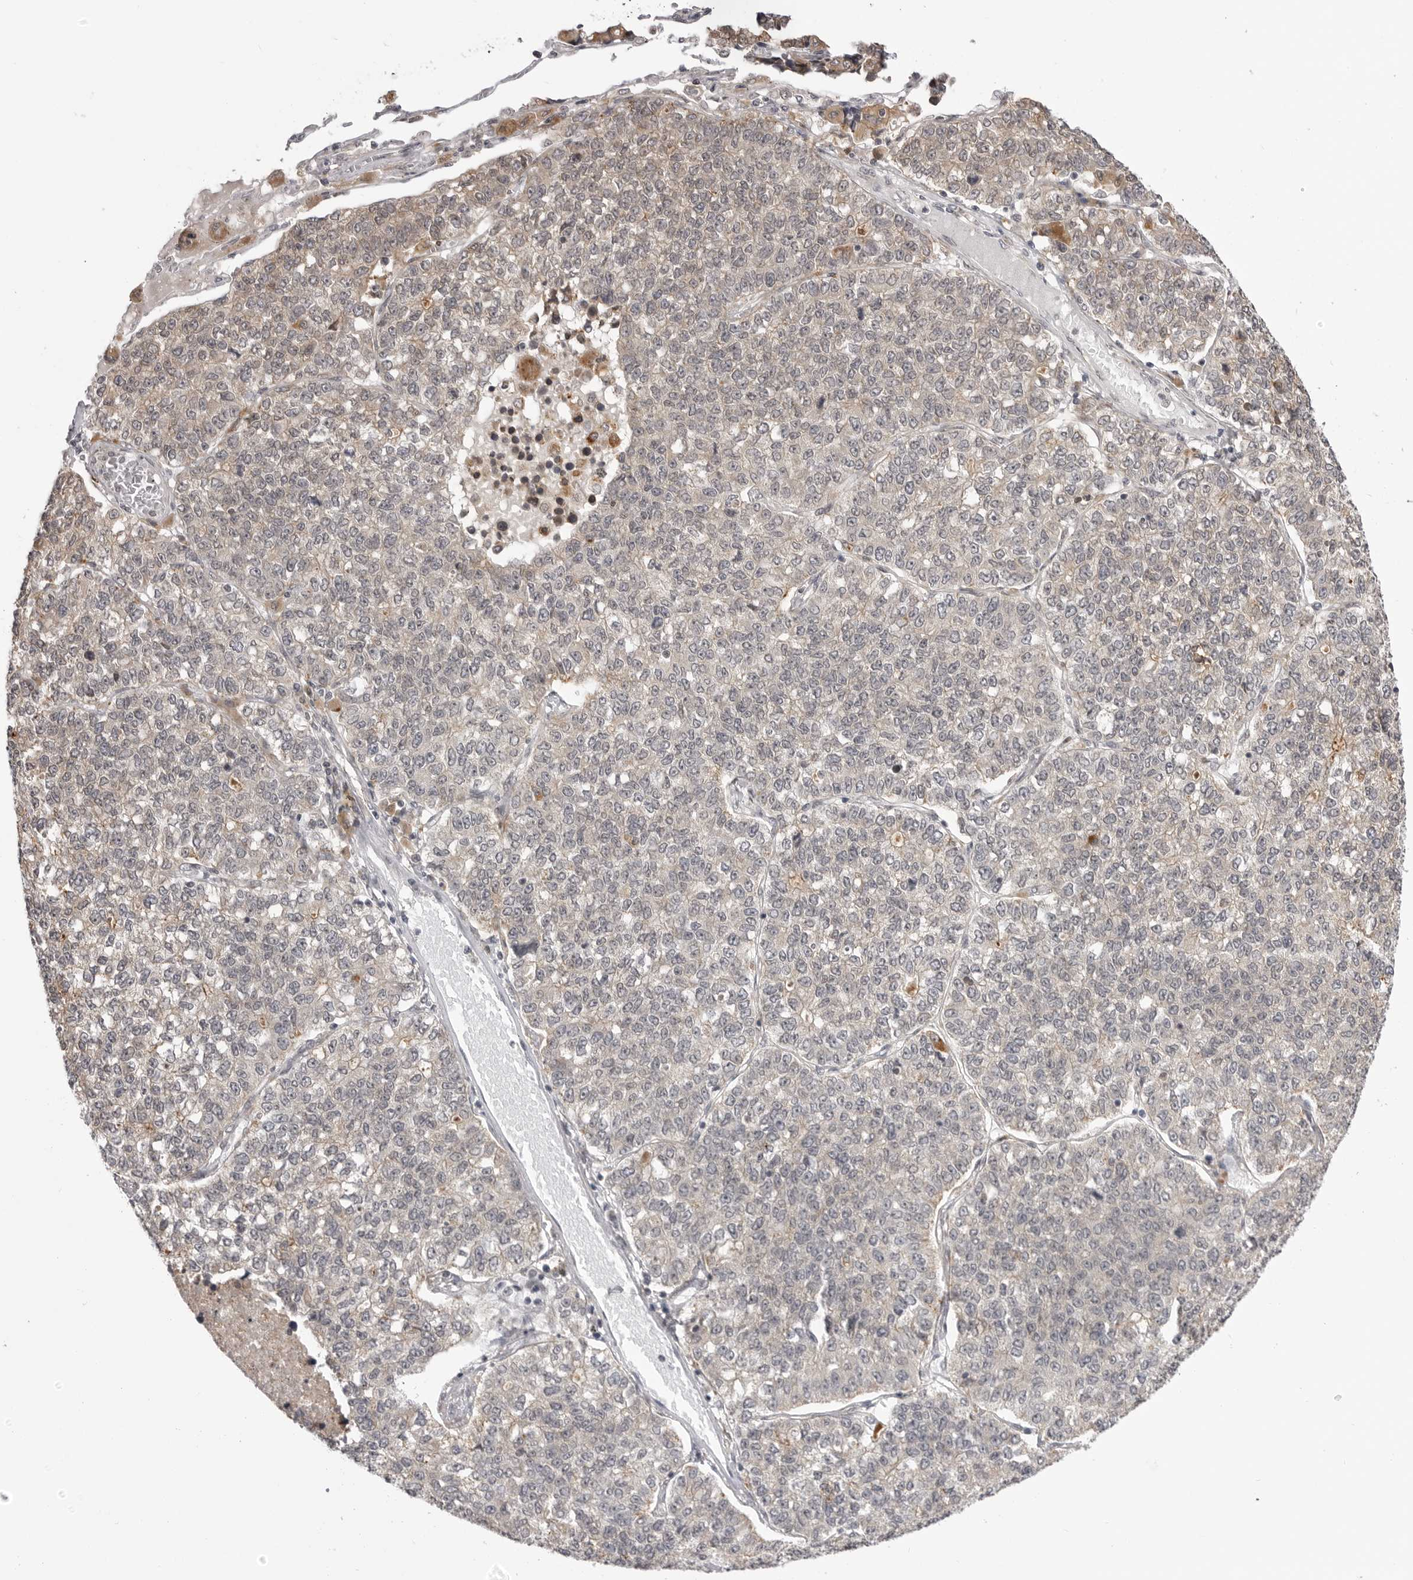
{"staining": {"intensity": "negative", "quantity": "none", "location": "none"}, "tissue": "lung cancer", "cell_type": "Tumor cells", "image_type": "cancer", "snomed": [{"axis": "morphology", "description": "Adenocarcinoma, NOS"}, {"axis": "topography", "description": "Lung"}], "caption": "A high-resolution histopathology image shows IHC staining of lung adenocarcinoma, which displays no significant expression in tumor cells.", "gene": "PTK2B", "patient": {"sex": "male", "age": 49}}